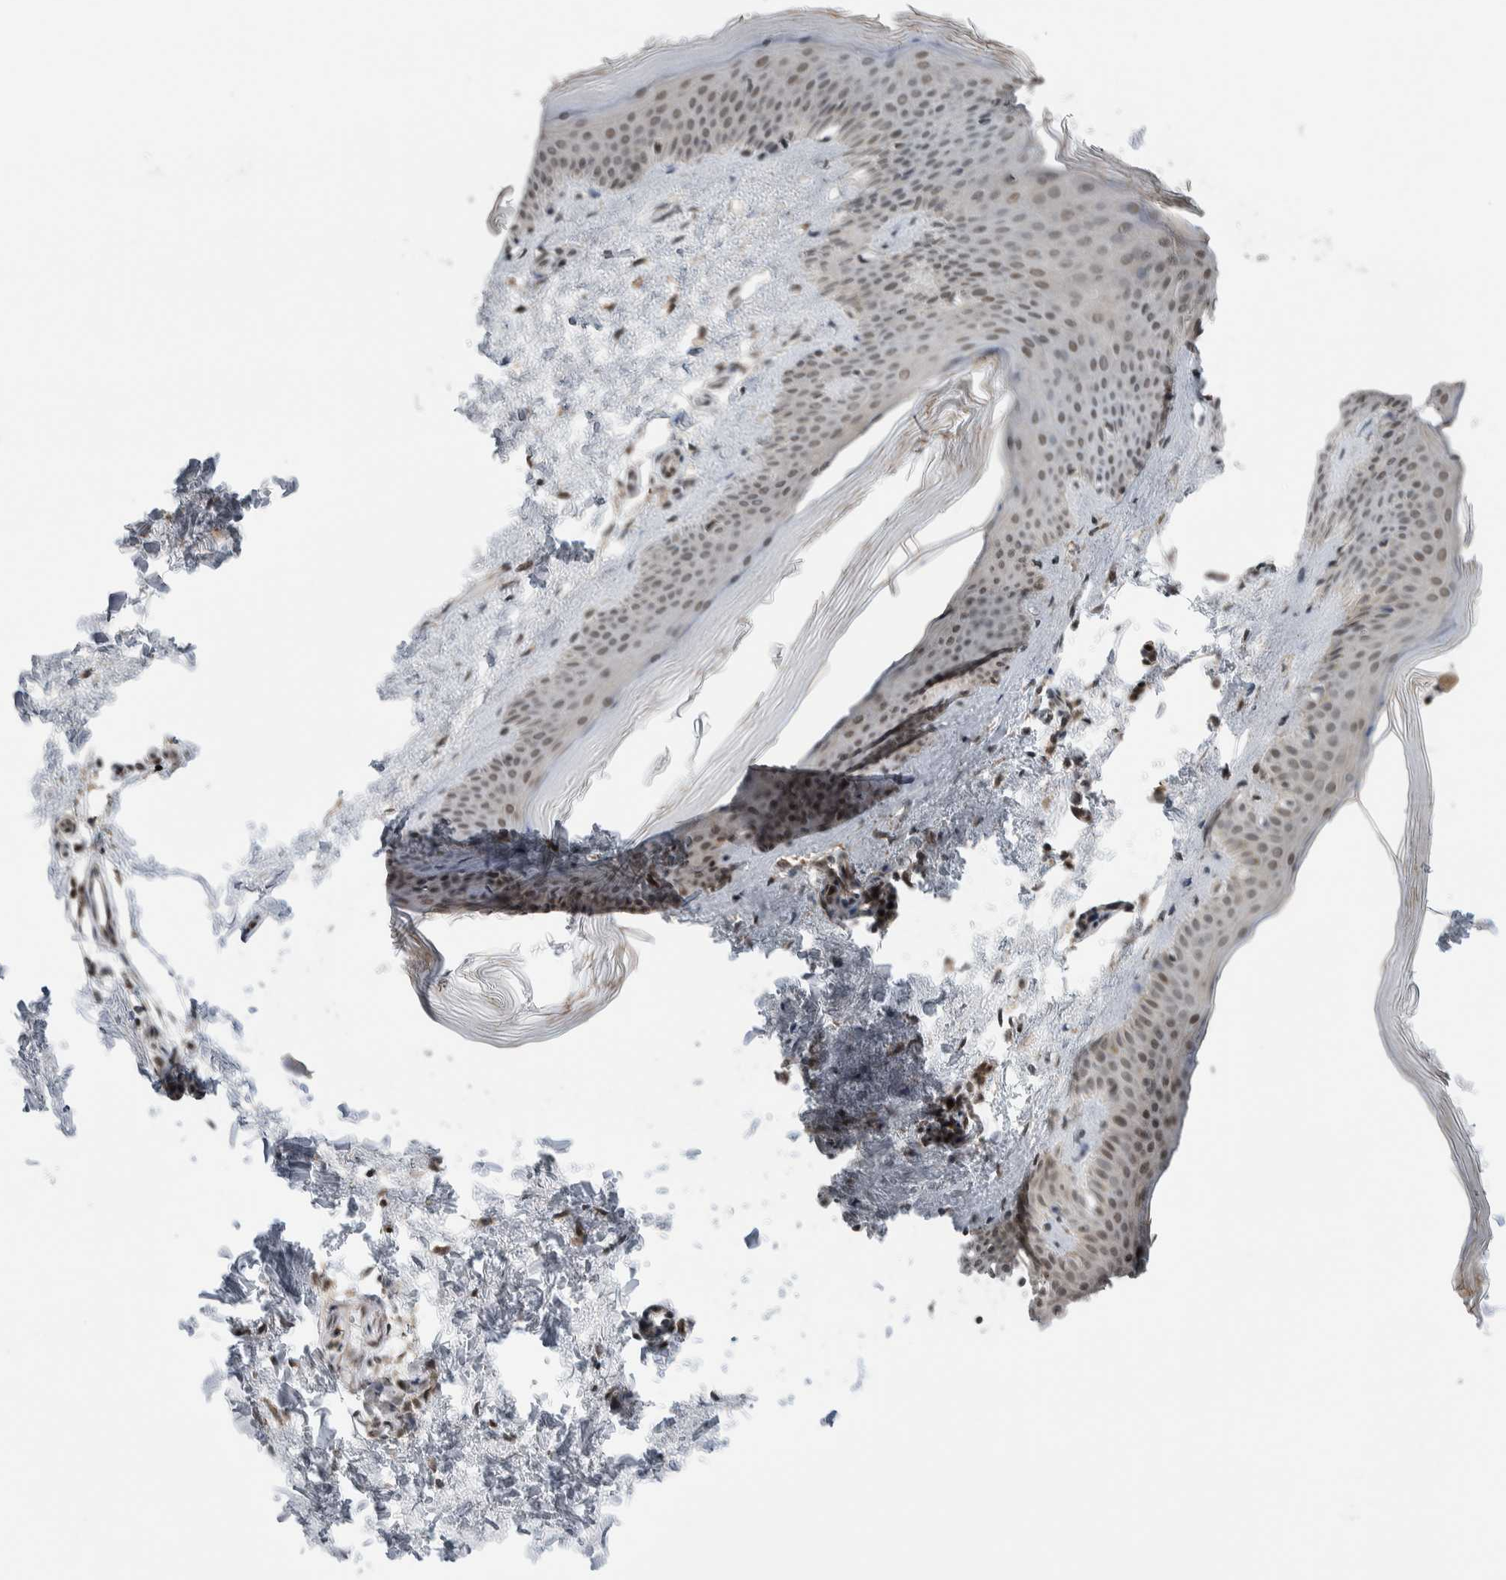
{"staining": {"intensity": "weak", "quantity": ">75%", "location": "cytoplasmic/membranous,nuclear"}, "tissue": "skin", "cell_type": "Fibroblasts", "image_type": "normal", "snomed": [{"axis": "morphology", "description": "Normal tissue, NOS"}, {"axis": "topography", "description": "Skin"}], "caption": "Immunohistochemical staining of benign skin exhibits low levels of weak cytoplasmic/membranous,nuclear positivity in about >75% of fibroblasts. Immunohistochemistry stains the protein of interest in brown and the nuclei are stained blue.", "gene": "NPLOC4", "patient": {"sex": "female", "age": 27}}